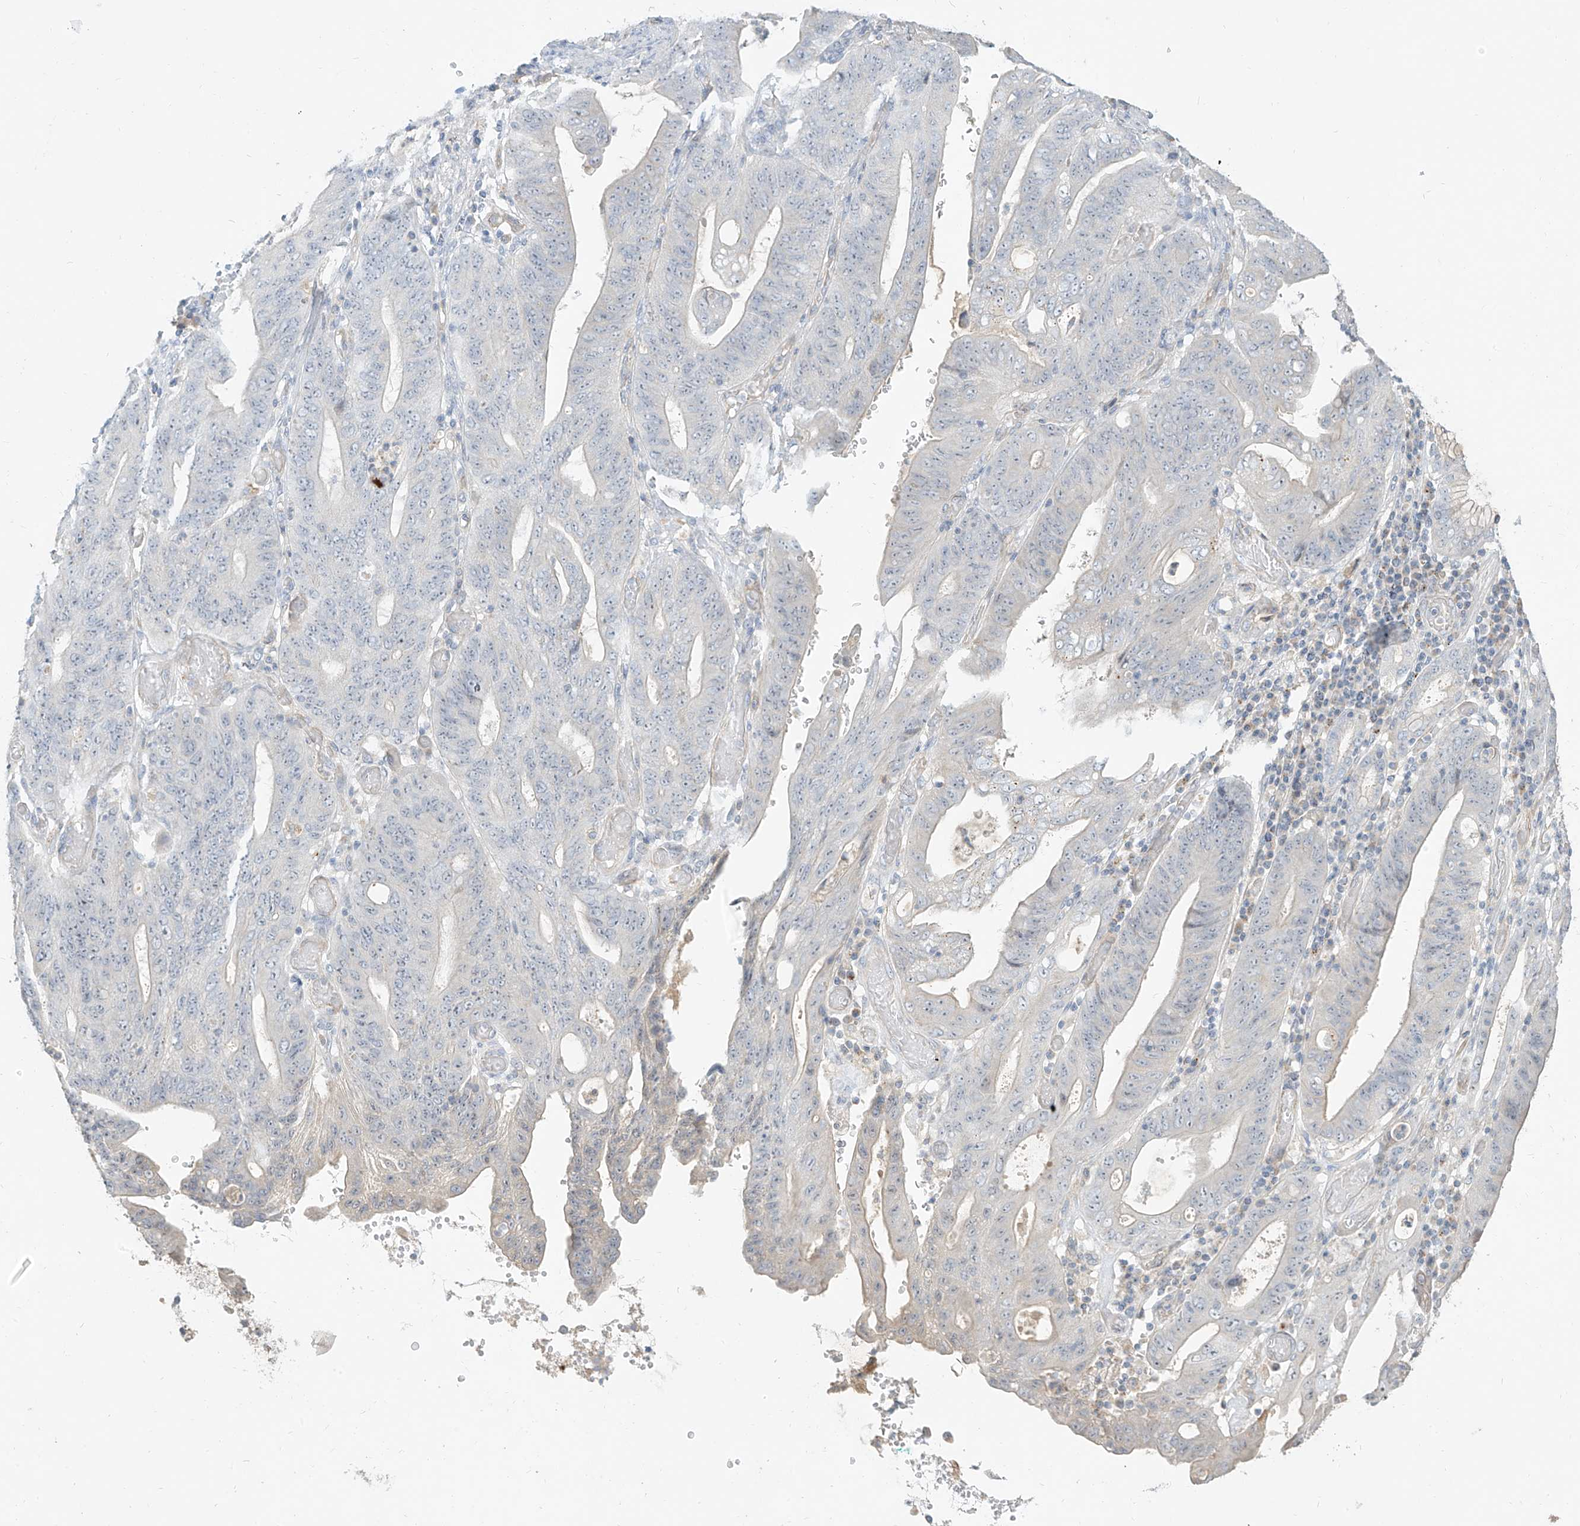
{"staining": {"intensity": "negative", "quantity": "none", "location": "none"}, "tissue": "stomach cancer", "cell_type": "Tumor cells", "image_type": "cancer", "snomed": [{"axis": "morphology", "description": "Adenocarcinoma, NOS"}, {"axis": "topography", "description": "Stomach"}], "caption": "IHC photomicrograph of stomach adenocarcinoma stained for a protein (brown), which exhibits no staining in tumor cells.", "gene": "C2orf42", "patient": {"sex": "female", "age": 73}}